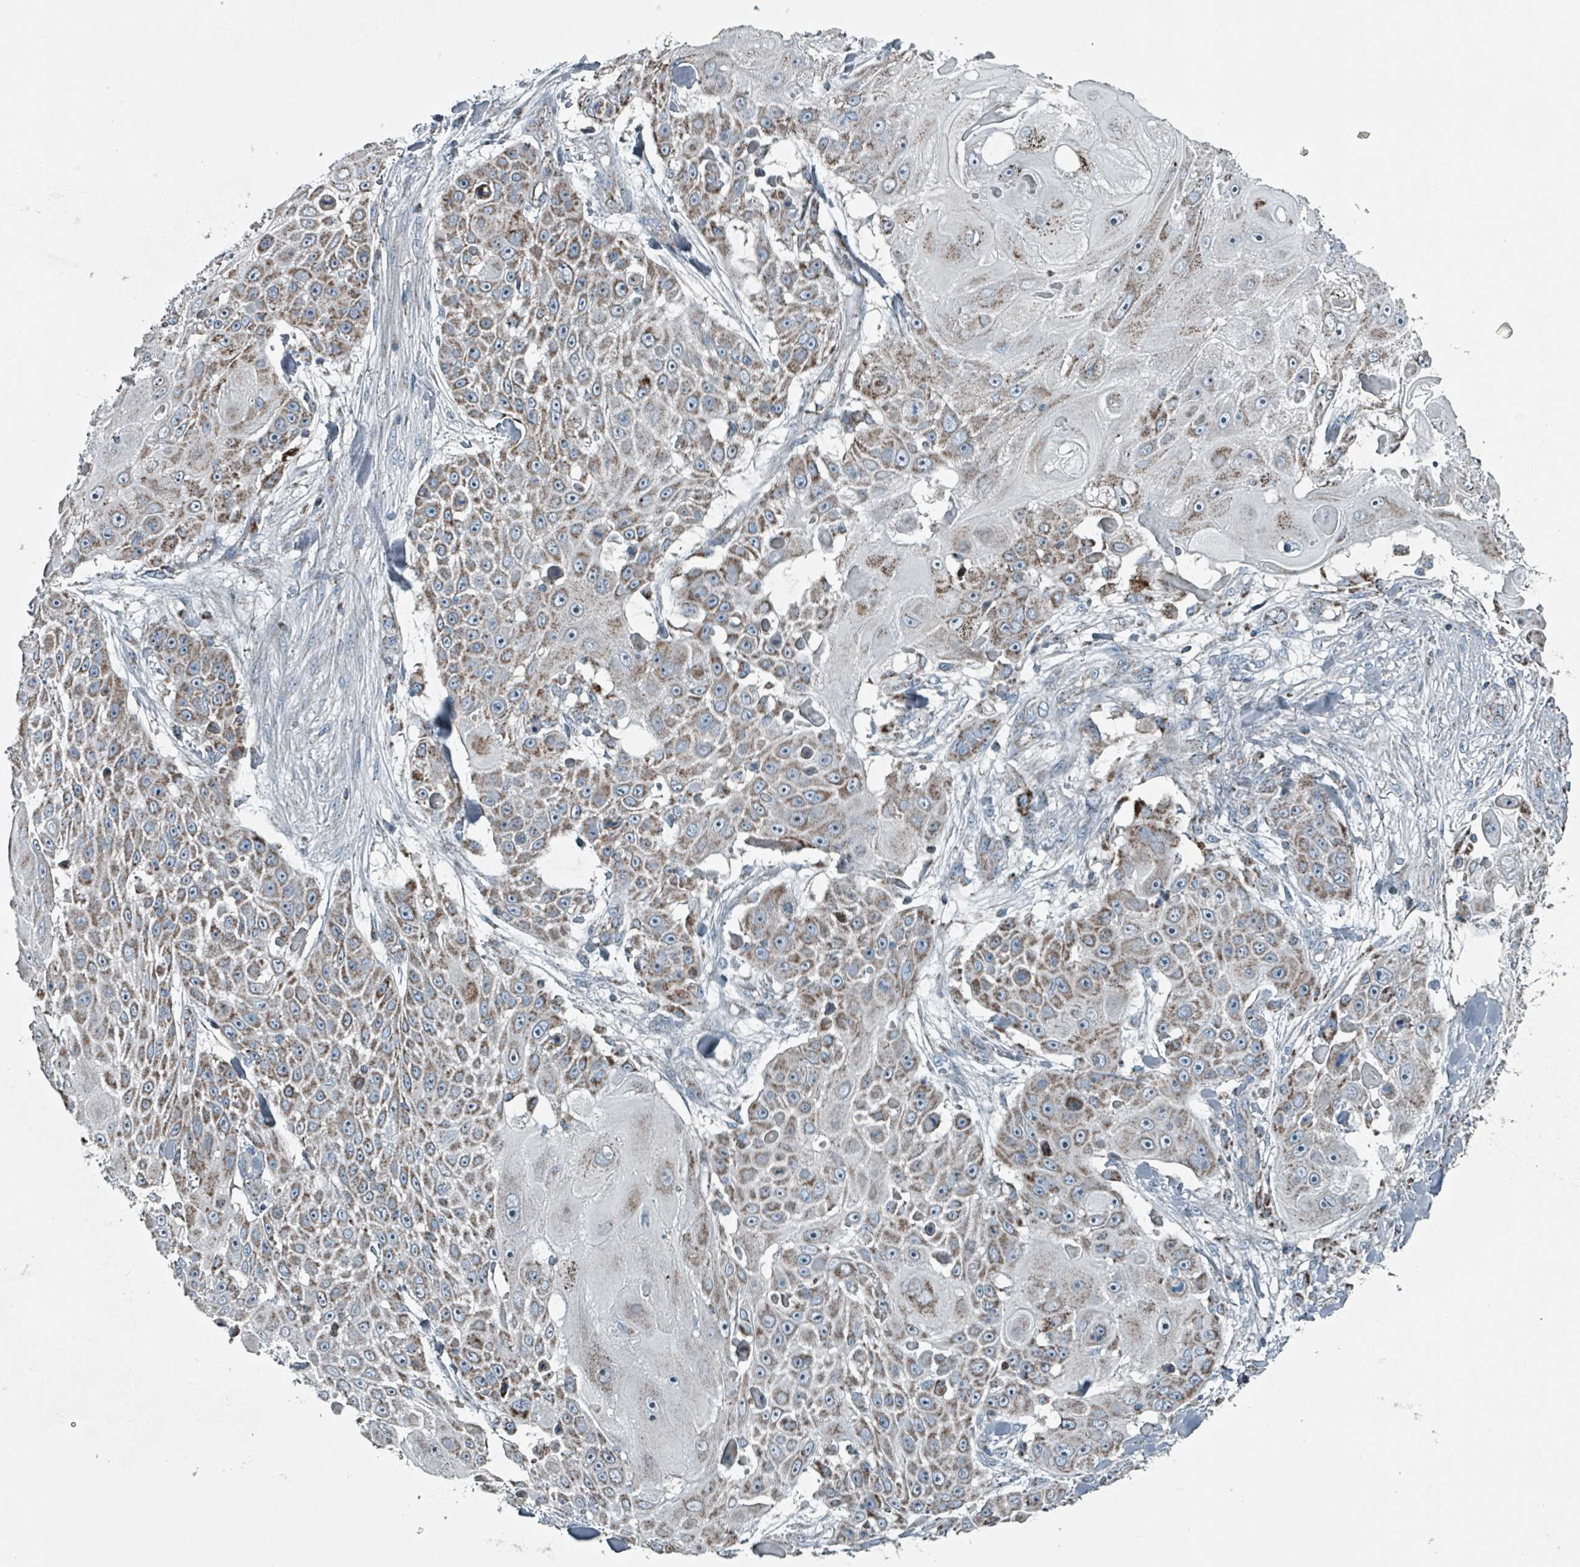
{"staining": {"intensity": "strong", "quantity": ">75%", "location": "cytoplasmic/membranous"}, "tissue": "skin cancer", "cell_type": "Tumor cells", "image_type": "cancer", "snomed": [{"axis": "morphology", "description": "Squamous cell carcinoma, NOS"}, {"axis": "topography", "description": "Skin"}], "caption": "Brown immunohistochemical staining in skin cancer shows strong cytoplasmic/membranous positivity in about >75% of tumor cells. (DAB (3,3'-diaminobenzidine) IHC with brightfield microscopy, high magnification).", "gene": "ABHD18", "patient": {"sex": "female", "age": 86}}